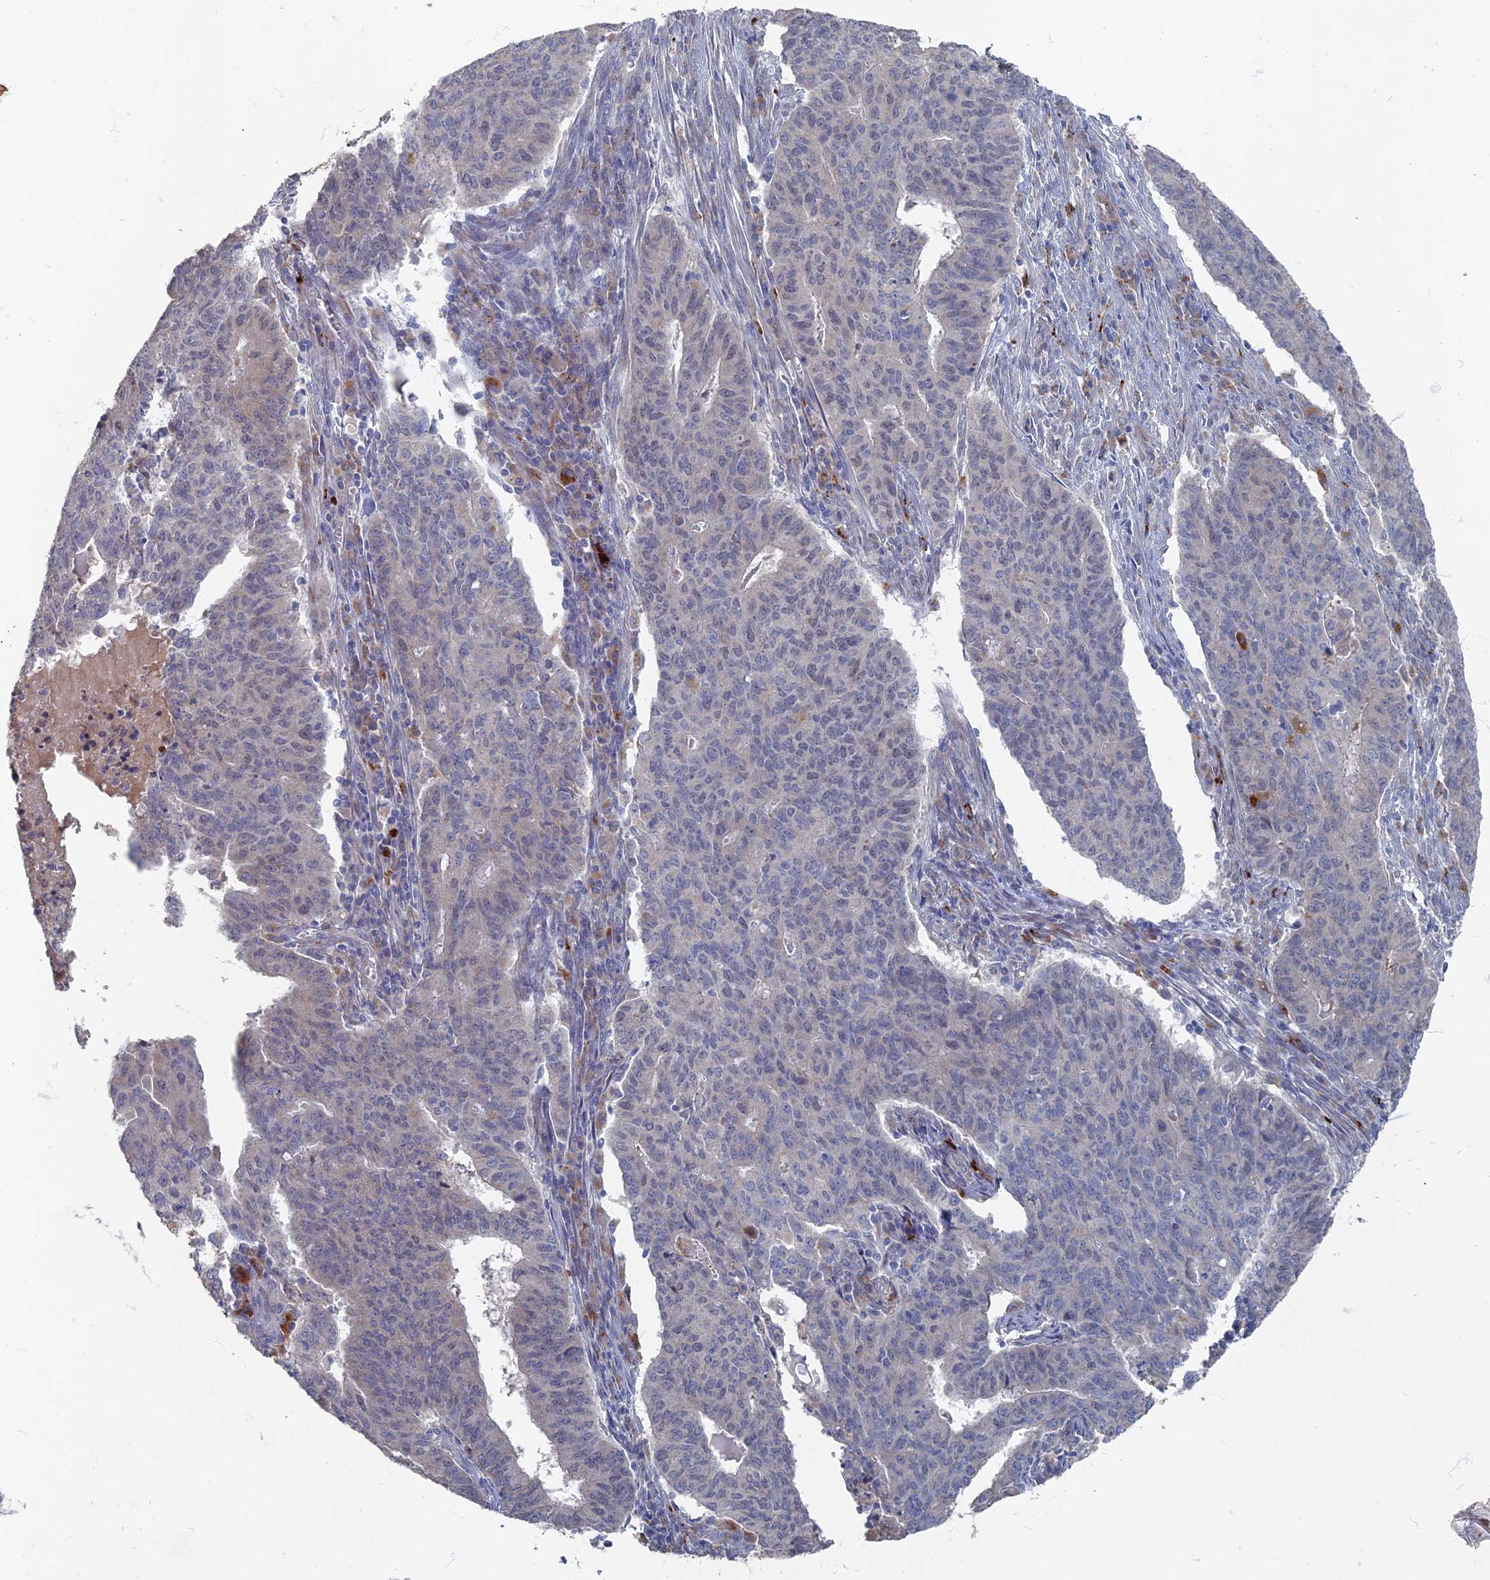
{"staining": {"intensity": "negative", "quantity": "none", "location": "none"}, "tissue": "endometrial cancer", "cell_type": "Tumor cells", "image_type": "cancer", "snomed": [{"axis": "morphology", "description": "Adenocarcinoma, NOS"}, {"axis": "topography", "description": "Endometrium"}], "caption": "A histopathology image of adenocarcinoma (endometrial) stained for a protein displays no brown staining in tumor cells. Nuclei are stained in blue.", "gene": "TMEM128", "patient": {"sex": "female", "age": 59}}